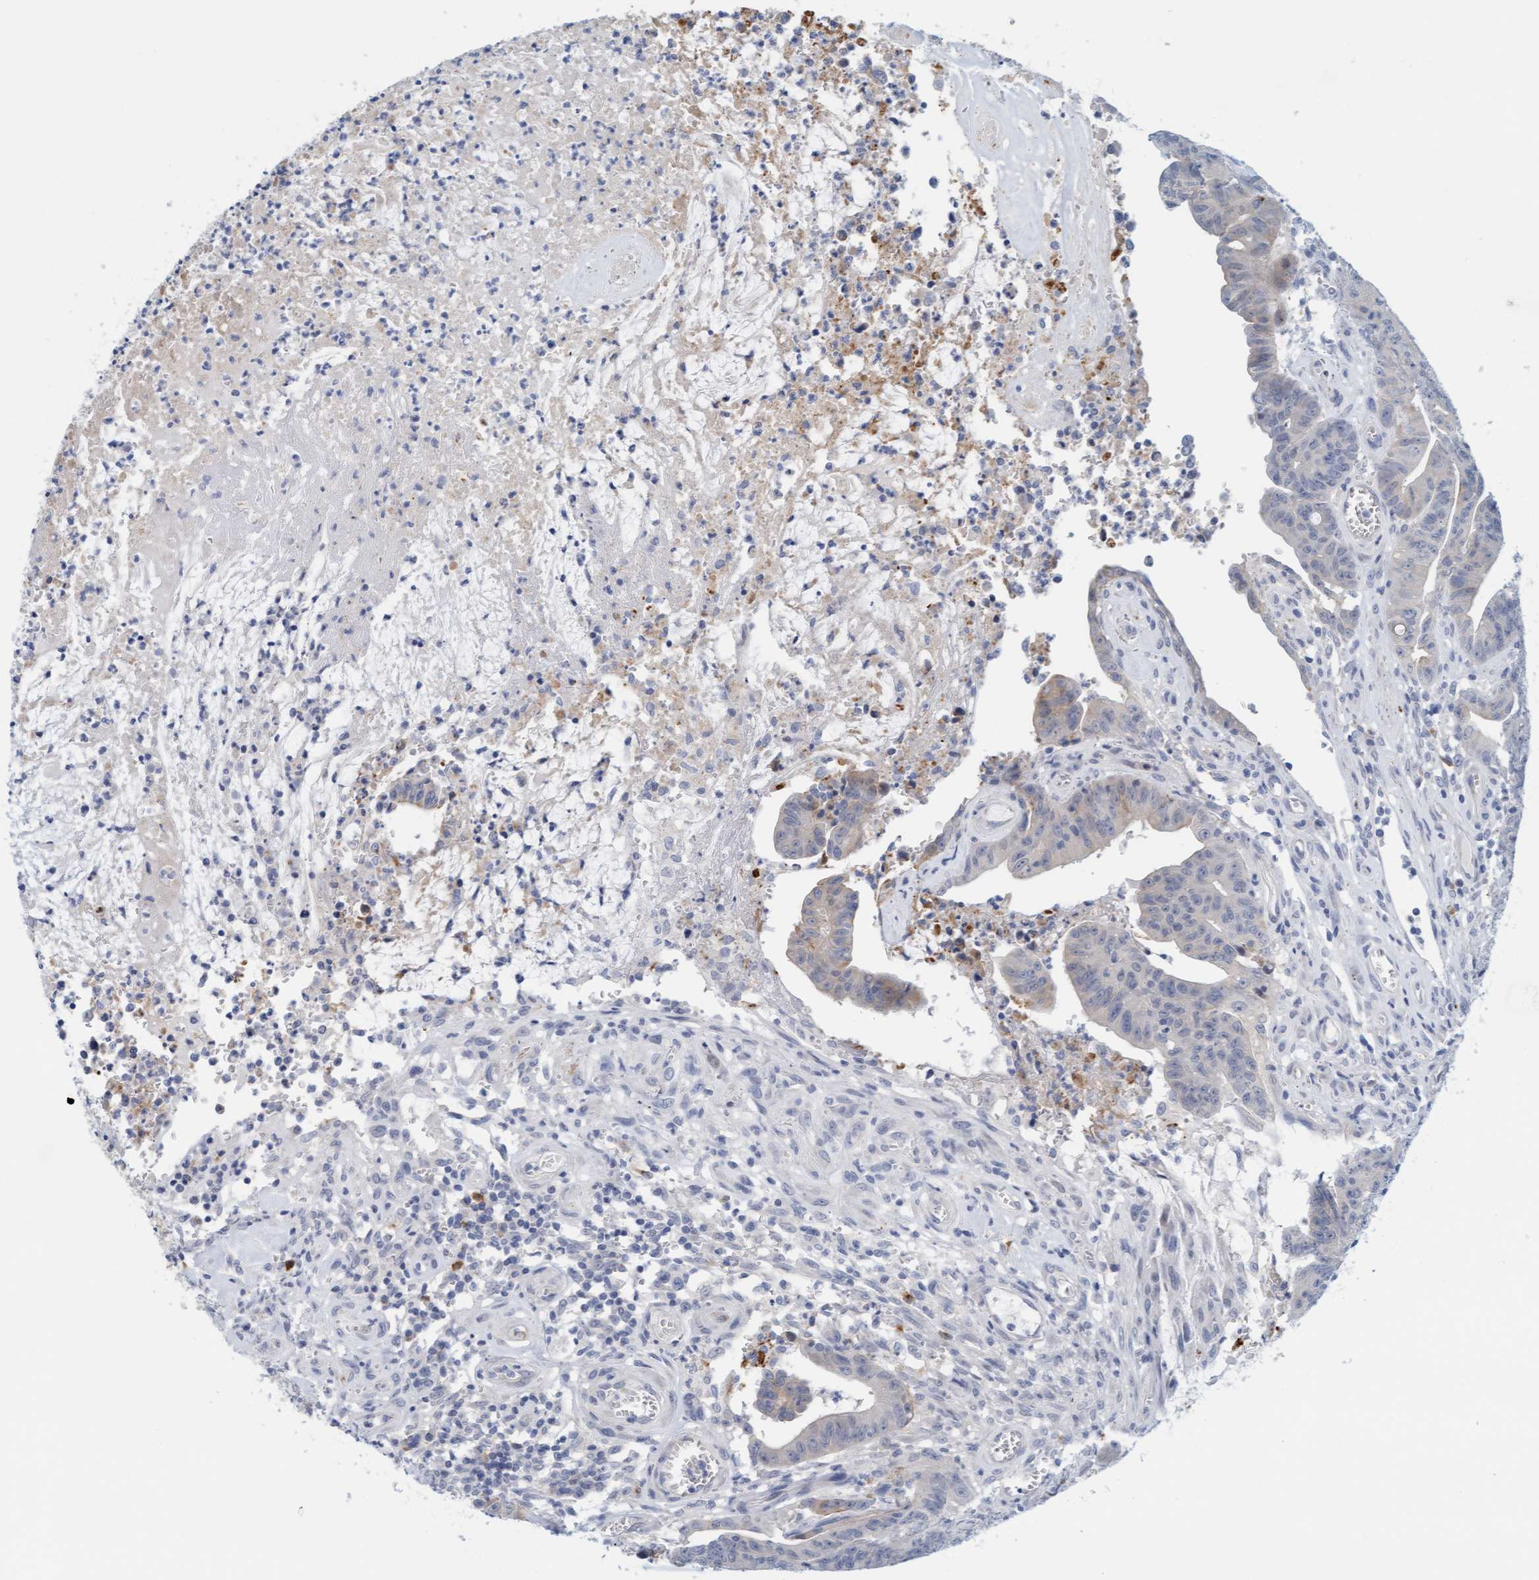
{"staining": {"intensity": "weak", "quantity": "<25%", "location": "cytoplasmic/membranous"}, "tissue": "colorectal cancer", "cell_type": "Tumor cells", "image_type": "cancer", "snomed": [{"axis": "morphology", "description": "Adenocarcinoma, NOS"}, {"axis": "topography", "description": "Colon"}], "caption": "There is no significant positivity in tumor cells of colorectal cancer.", "gene": "CPA3", "patient": {"sex": "male", "age": 45}}